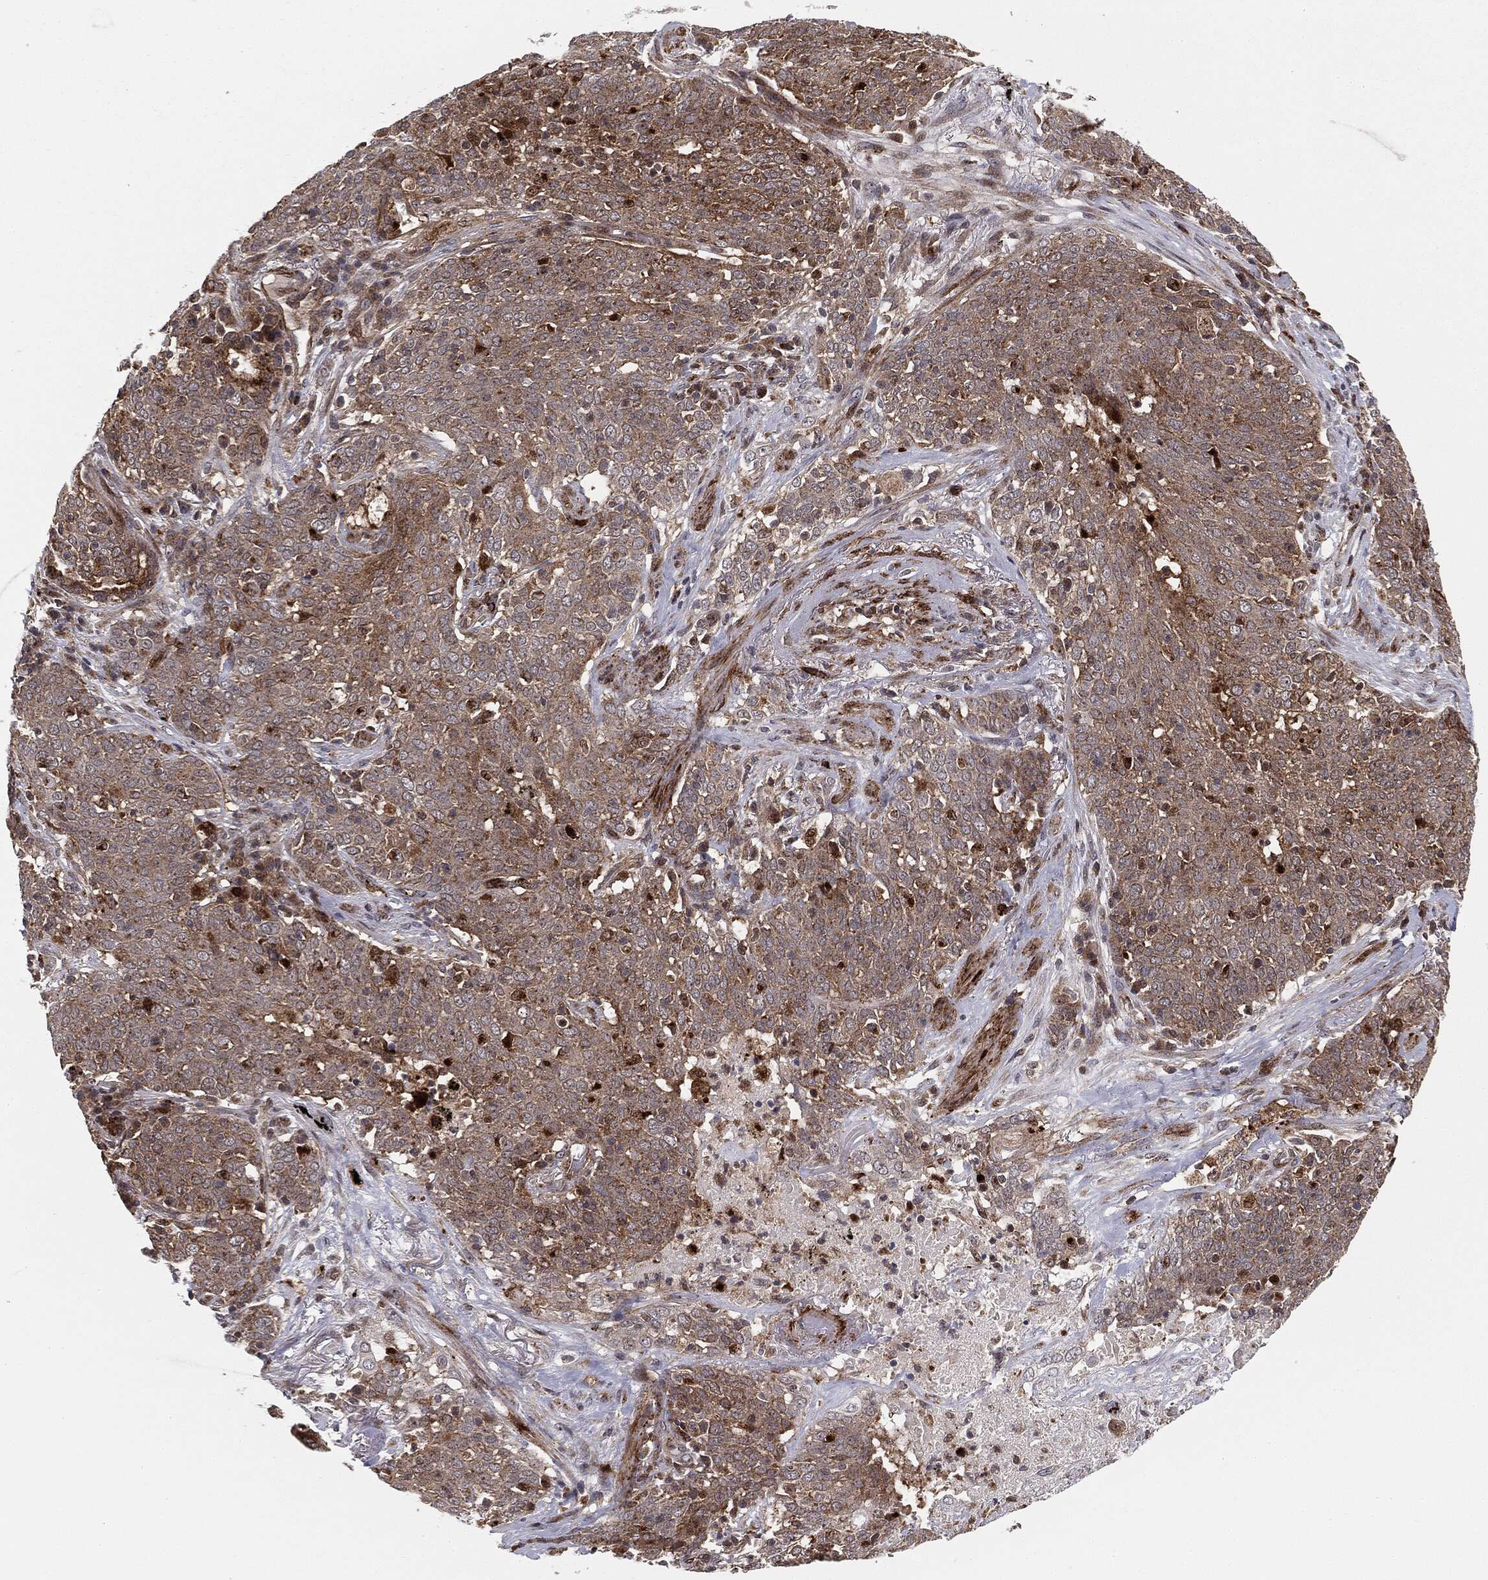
{"staining": {"intensity": "negative", "quantity": "none", "location": "none"}, "tissue": "lung cancer", "cell_type": "Tumor cells", "image_type": "cancer", "snomed": [{"axis": "morphology", "description": "Squamous cell carcinoma, NOS"}, {"axis": "topography", "description": "Lung"}], "caption": "Histopathology image shows no protein positivity in tumor cells of lung squamous cell carcinoma tissue.", "gene": "PTEN", "patient": {"sex": "male", "age": 82}}